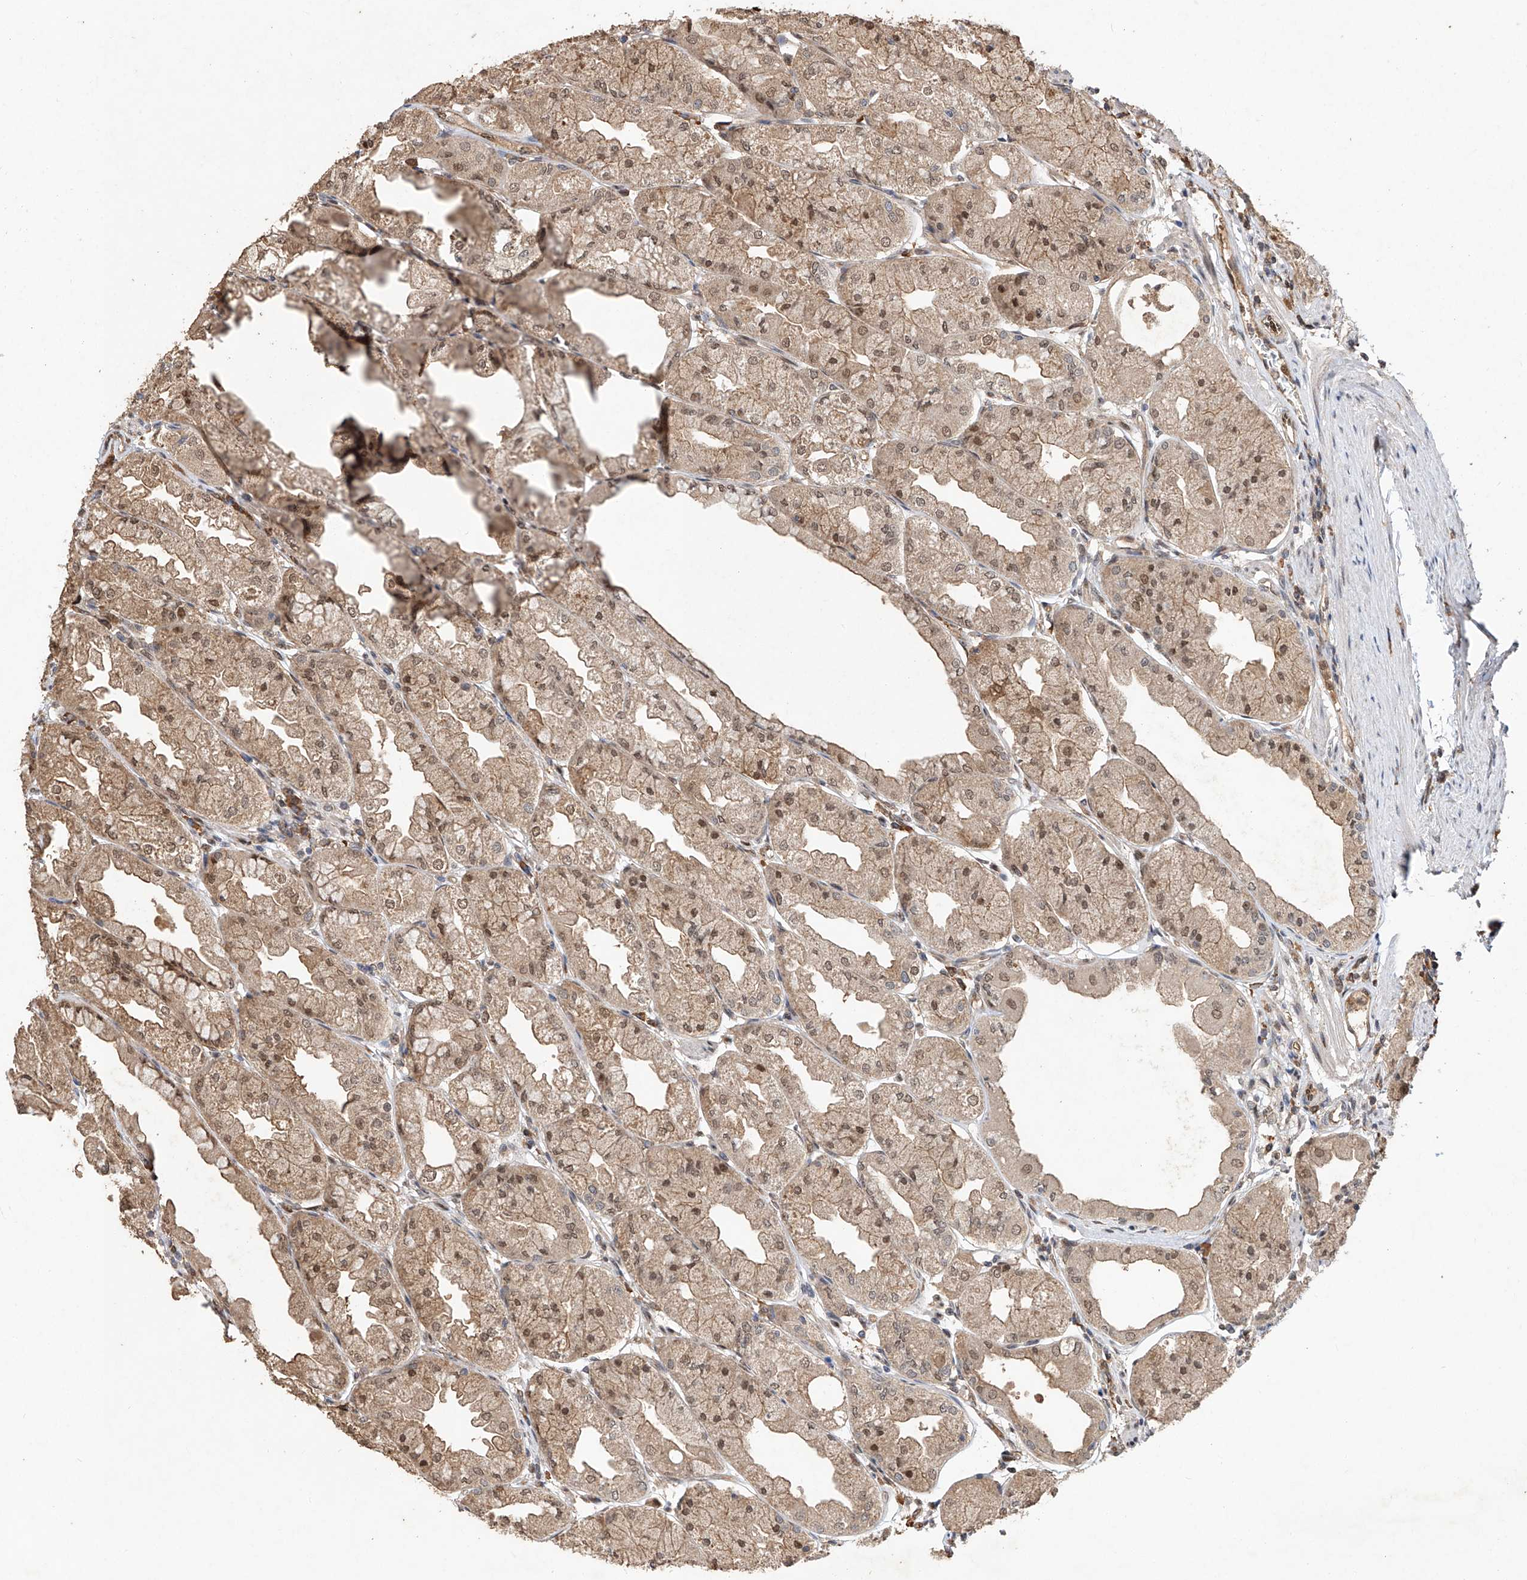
{"staining": {"intensity": "moderate", "quantity": ">75%", "location": "cytoplasmic/membranous,nuclear"}, "tissue": "stomach", "cell_type": "Glandular cells", "image_type": "normal", "snomed": [{"axis": "morphology", "description": "Normal tissue, NOS"}, {"axis": "topography", "description": "Stomach, upper"}], "caption": "Protein staining shows moderate cytoplasmic/membranous,nuclear positivity in about >75% of glandular cells in benign stomach. (DAB (3,3'-diaminobenzidine) IHC, brown staining for protein, blue staining for nuclei).", "gene": "RILPL2", "patient": {"sex": "male", "age": 47}}